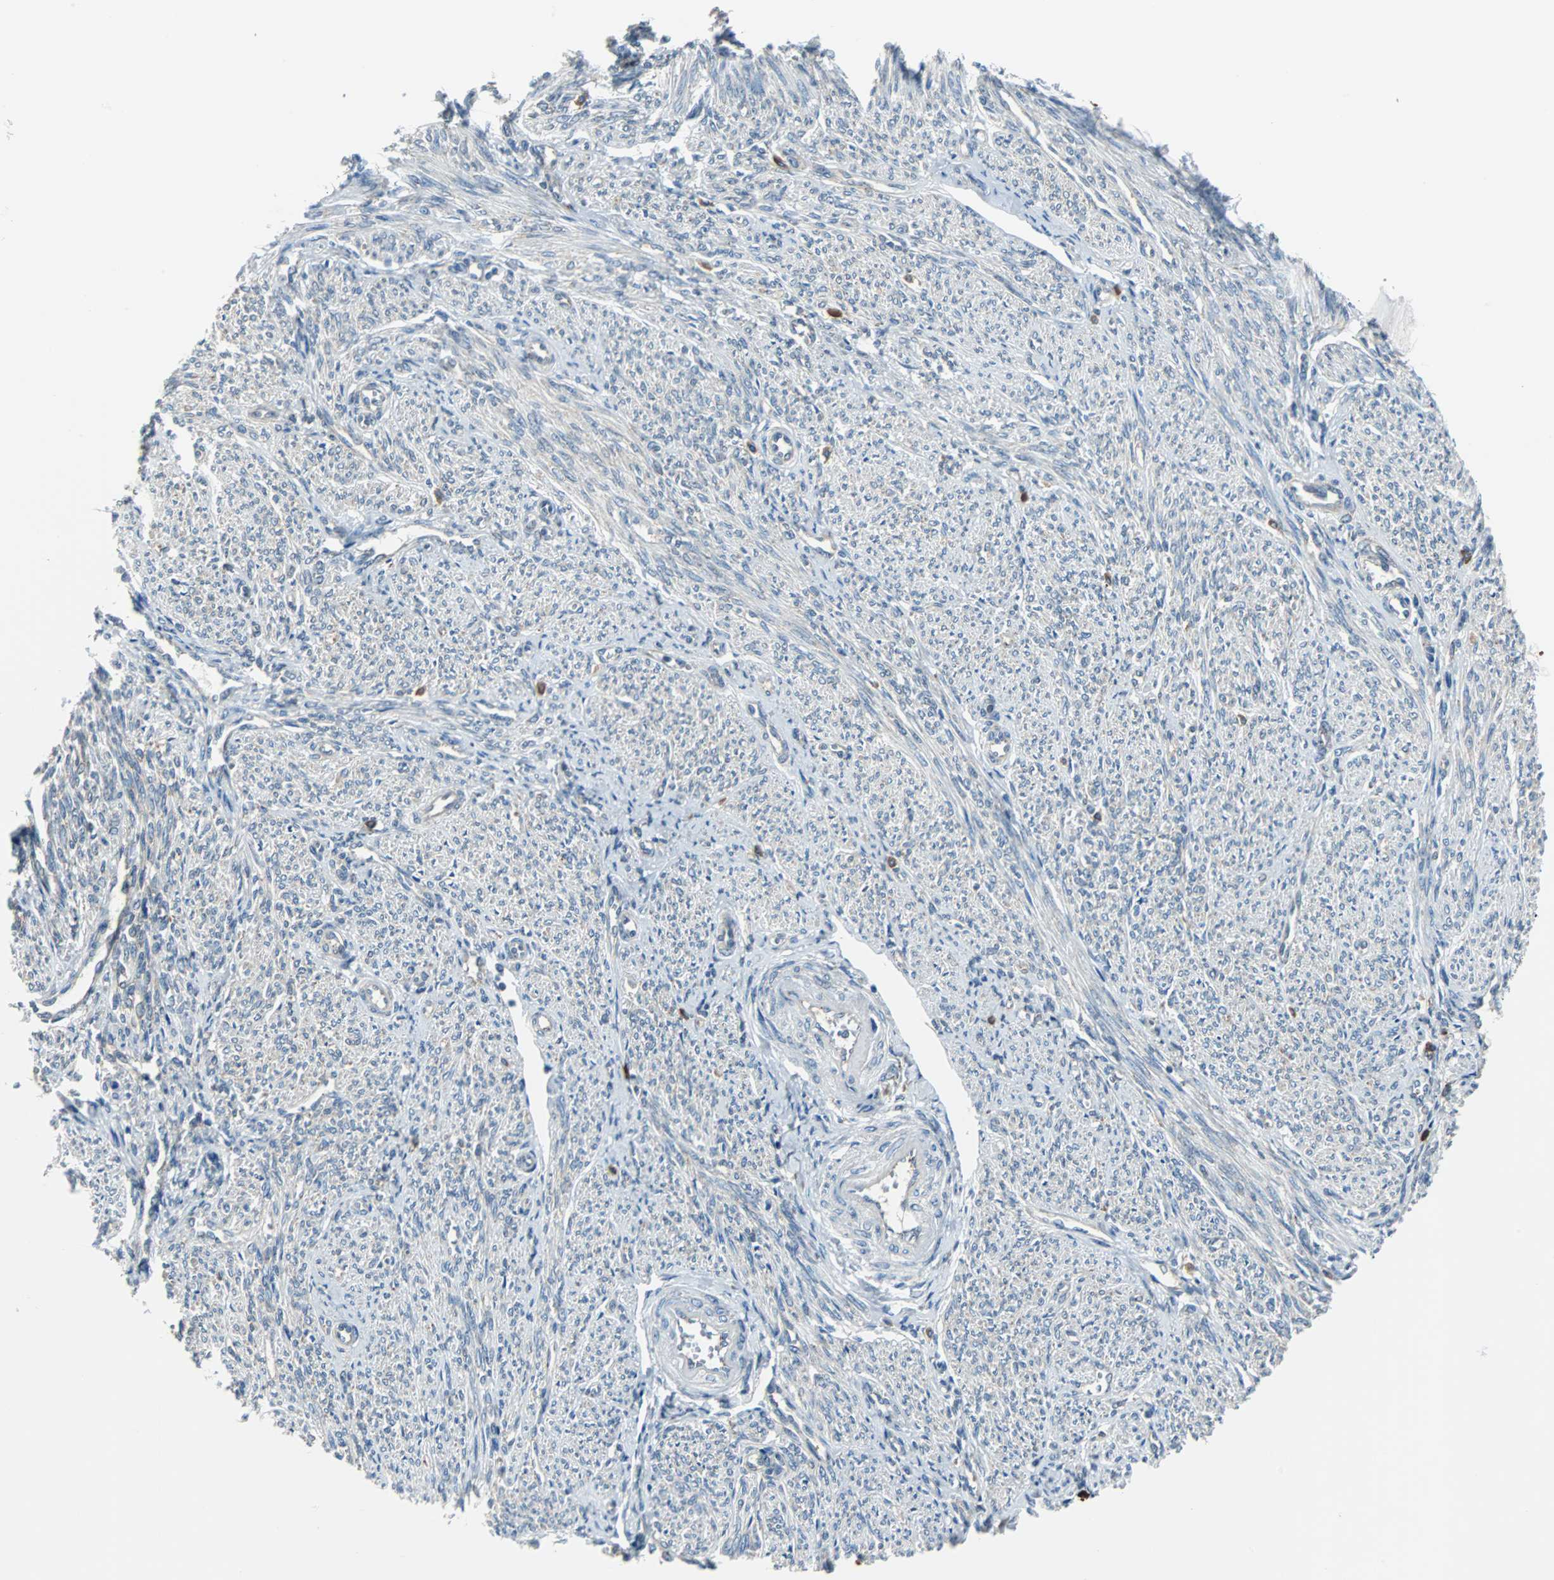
{"staining": {"intensity": "weak", "quantity": "<25%", "location": "cytoplasmic/membranous"}, "tissue": "smooth muscle", "cell_type": "Smooth muscle cells", "image_type": "normal", "snomed": [{"axis": "morphology", "description": "Normal tissue, NOS"}, {"axis": "topography", "description": "Smooth muscle"}], "caption": "High power microscopy photomicrograph of an immunohistochemistry photomicrograph of unremarkable smooth muscle, revealing no significant expression in smooth muscle cells. The staining is performed using DAB (3,3'-diaminobenzidine) brown chromogen with nuclei counter-stained in using hematoxylin.", "gene": "PDIA4", "patient": {"sex": "female", "age": 65}}